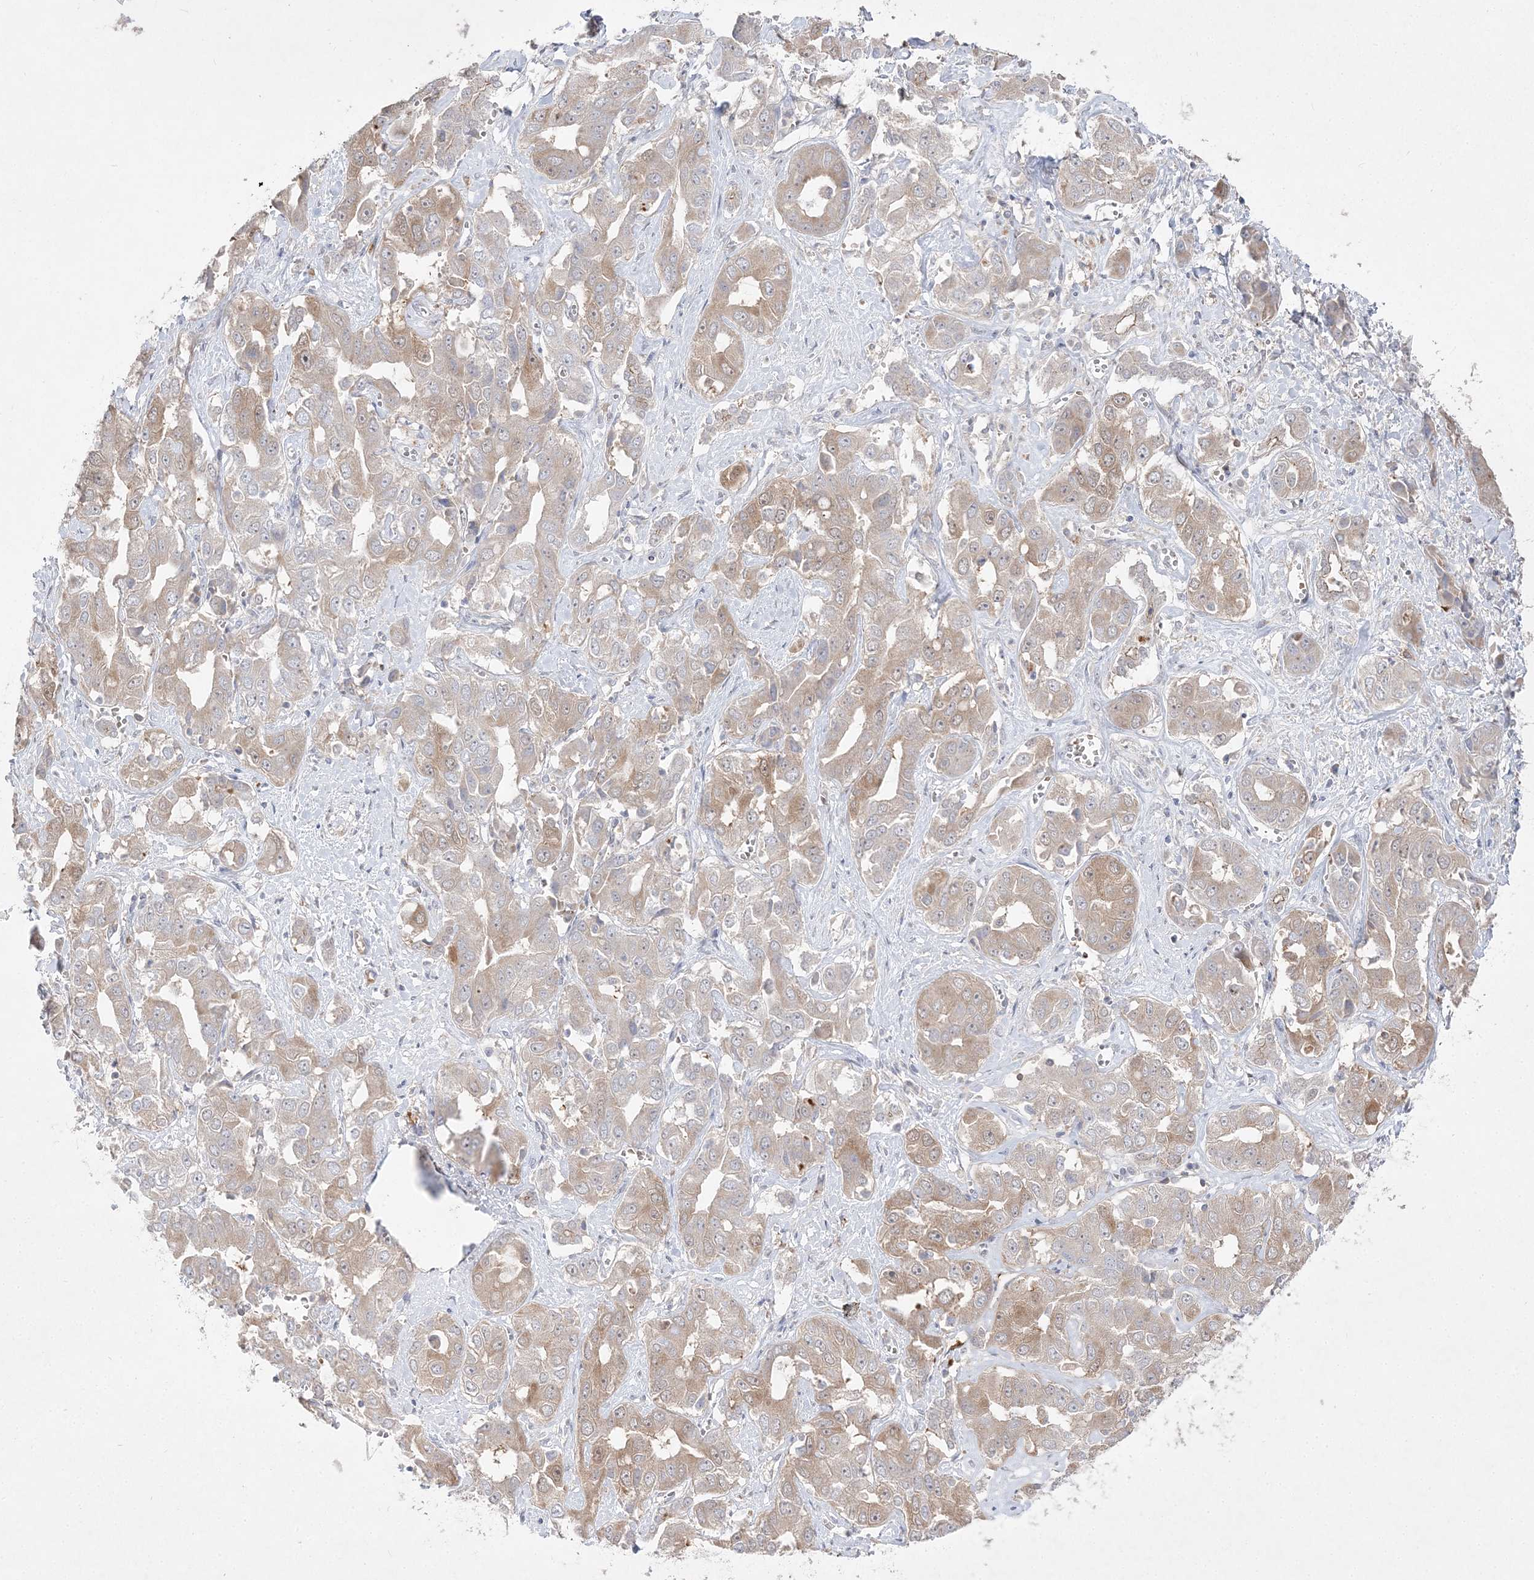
{"staining": {"intensity": "moderate", "quantity": "<25%", "location": "cytoplasmic/membranous"}, "tissue": "liver cancer", "cell_type": "Tumor cells", "image_type": "cancer", "snomed": [{"axis": "morphology", "description": "Cholangiocarcinoma"}, {"axis": "topography", "description": "Liver"}], "caption": "This image demonstrates IHC staining of human cholangiocarcinoma (liver), with low moderate cytoplasmic/membranous expression in about <25% of tumor cells.", "gene": "CLNK", "patient": {"sex": "female", "age": 52}}